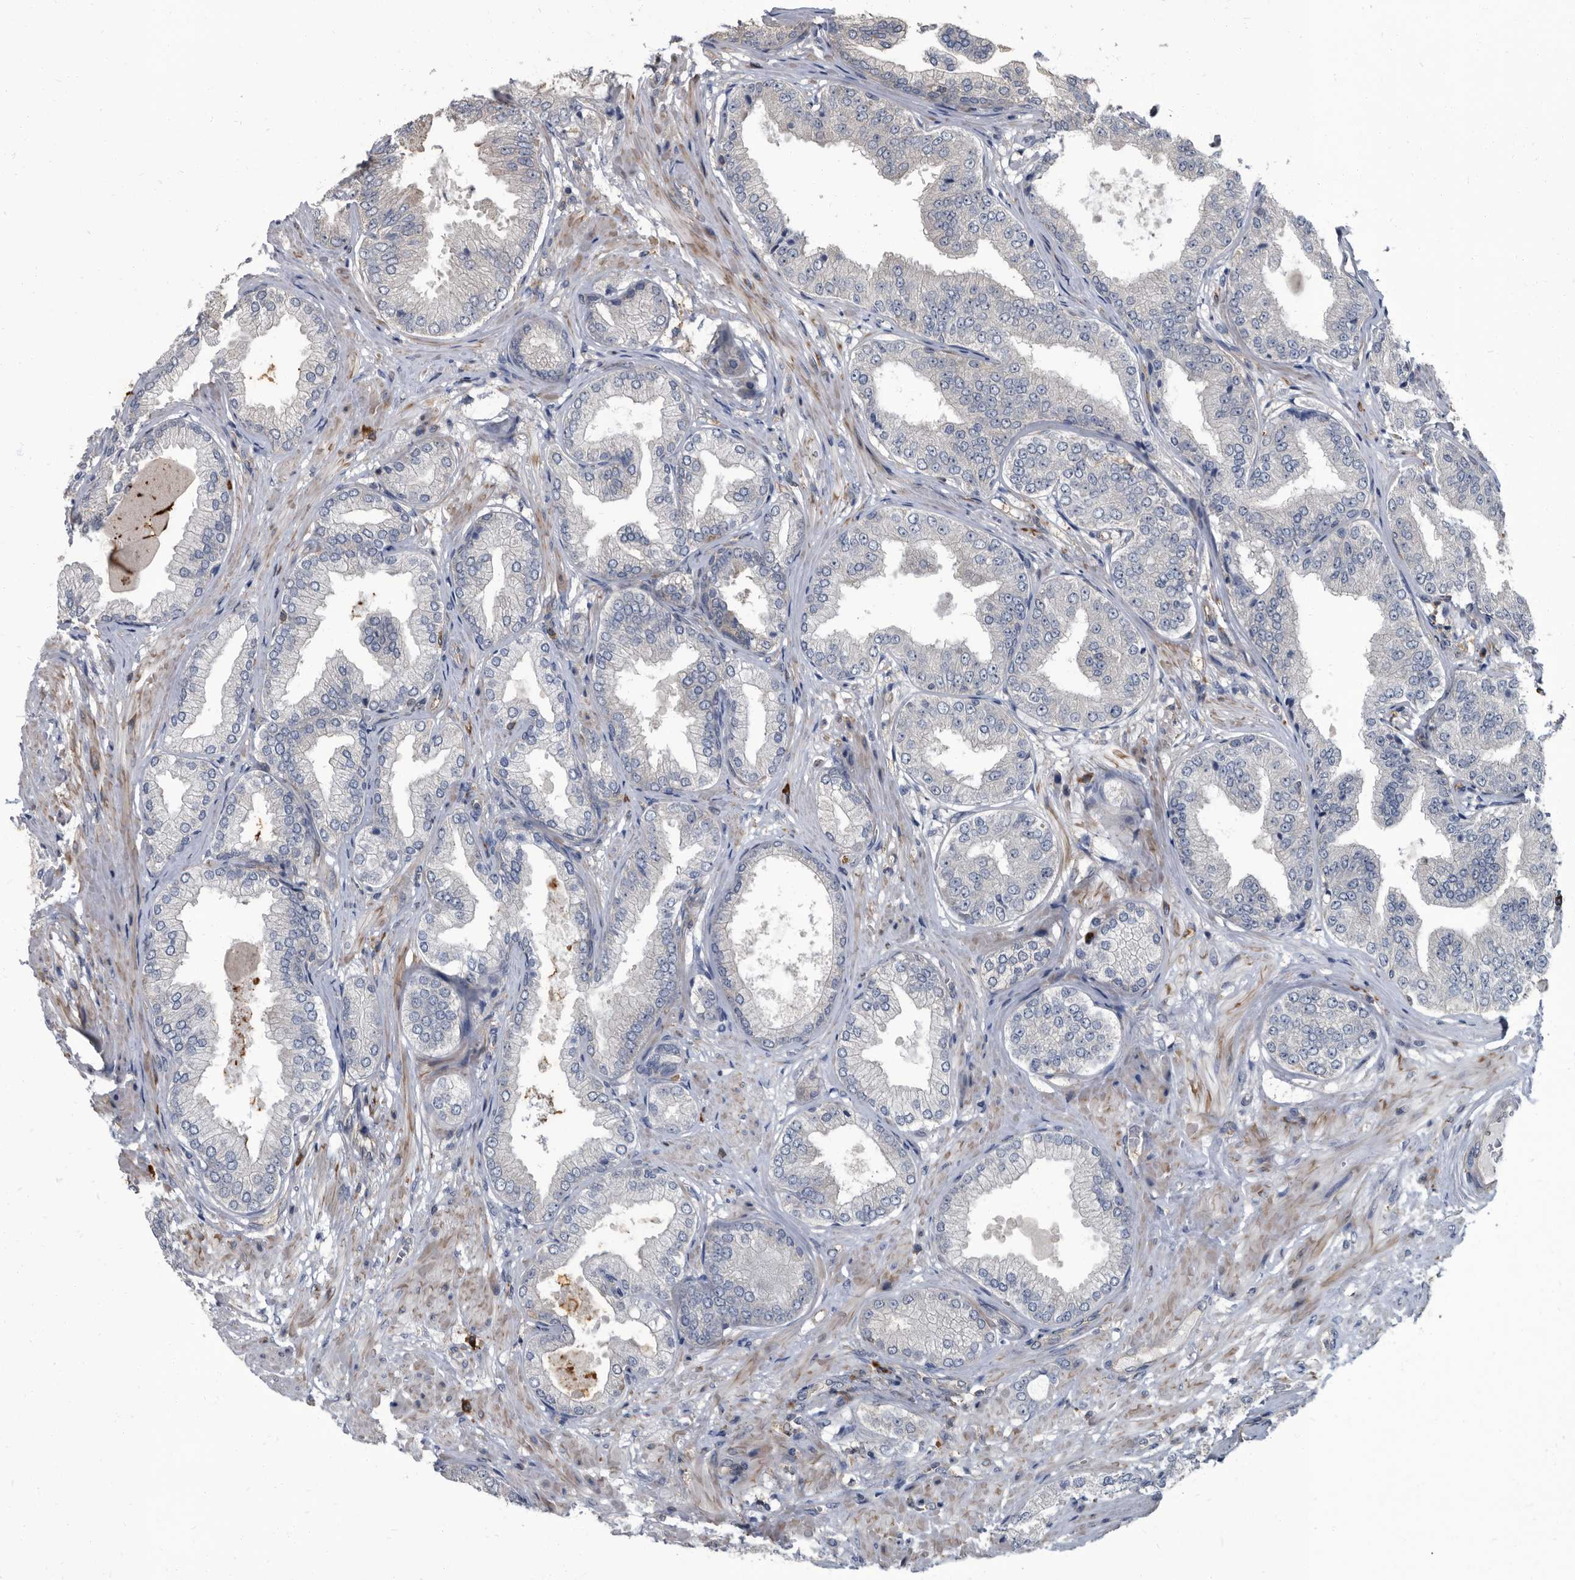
{"staining": {"intensity": "negative", "quantity": "none", "location": "none"}, "tissue": "prostate cancer", "cell_type": "Tumor cells", "image_type": "cancer", "snomed": [{"axis": "morphology", "description": "Adenocarcinoma, Low grade"}, {"axis": "topography", "description": "Prostate"}], "caption": "Tumor cells are negative for protein expression in human prostate cancer. (DAB (3,3'-diaminobenzidine) IHC visualized using brightfield microscopy, high magnification).", "gene": "CDV3", "patient": {"sex": "male", "age": 63}}